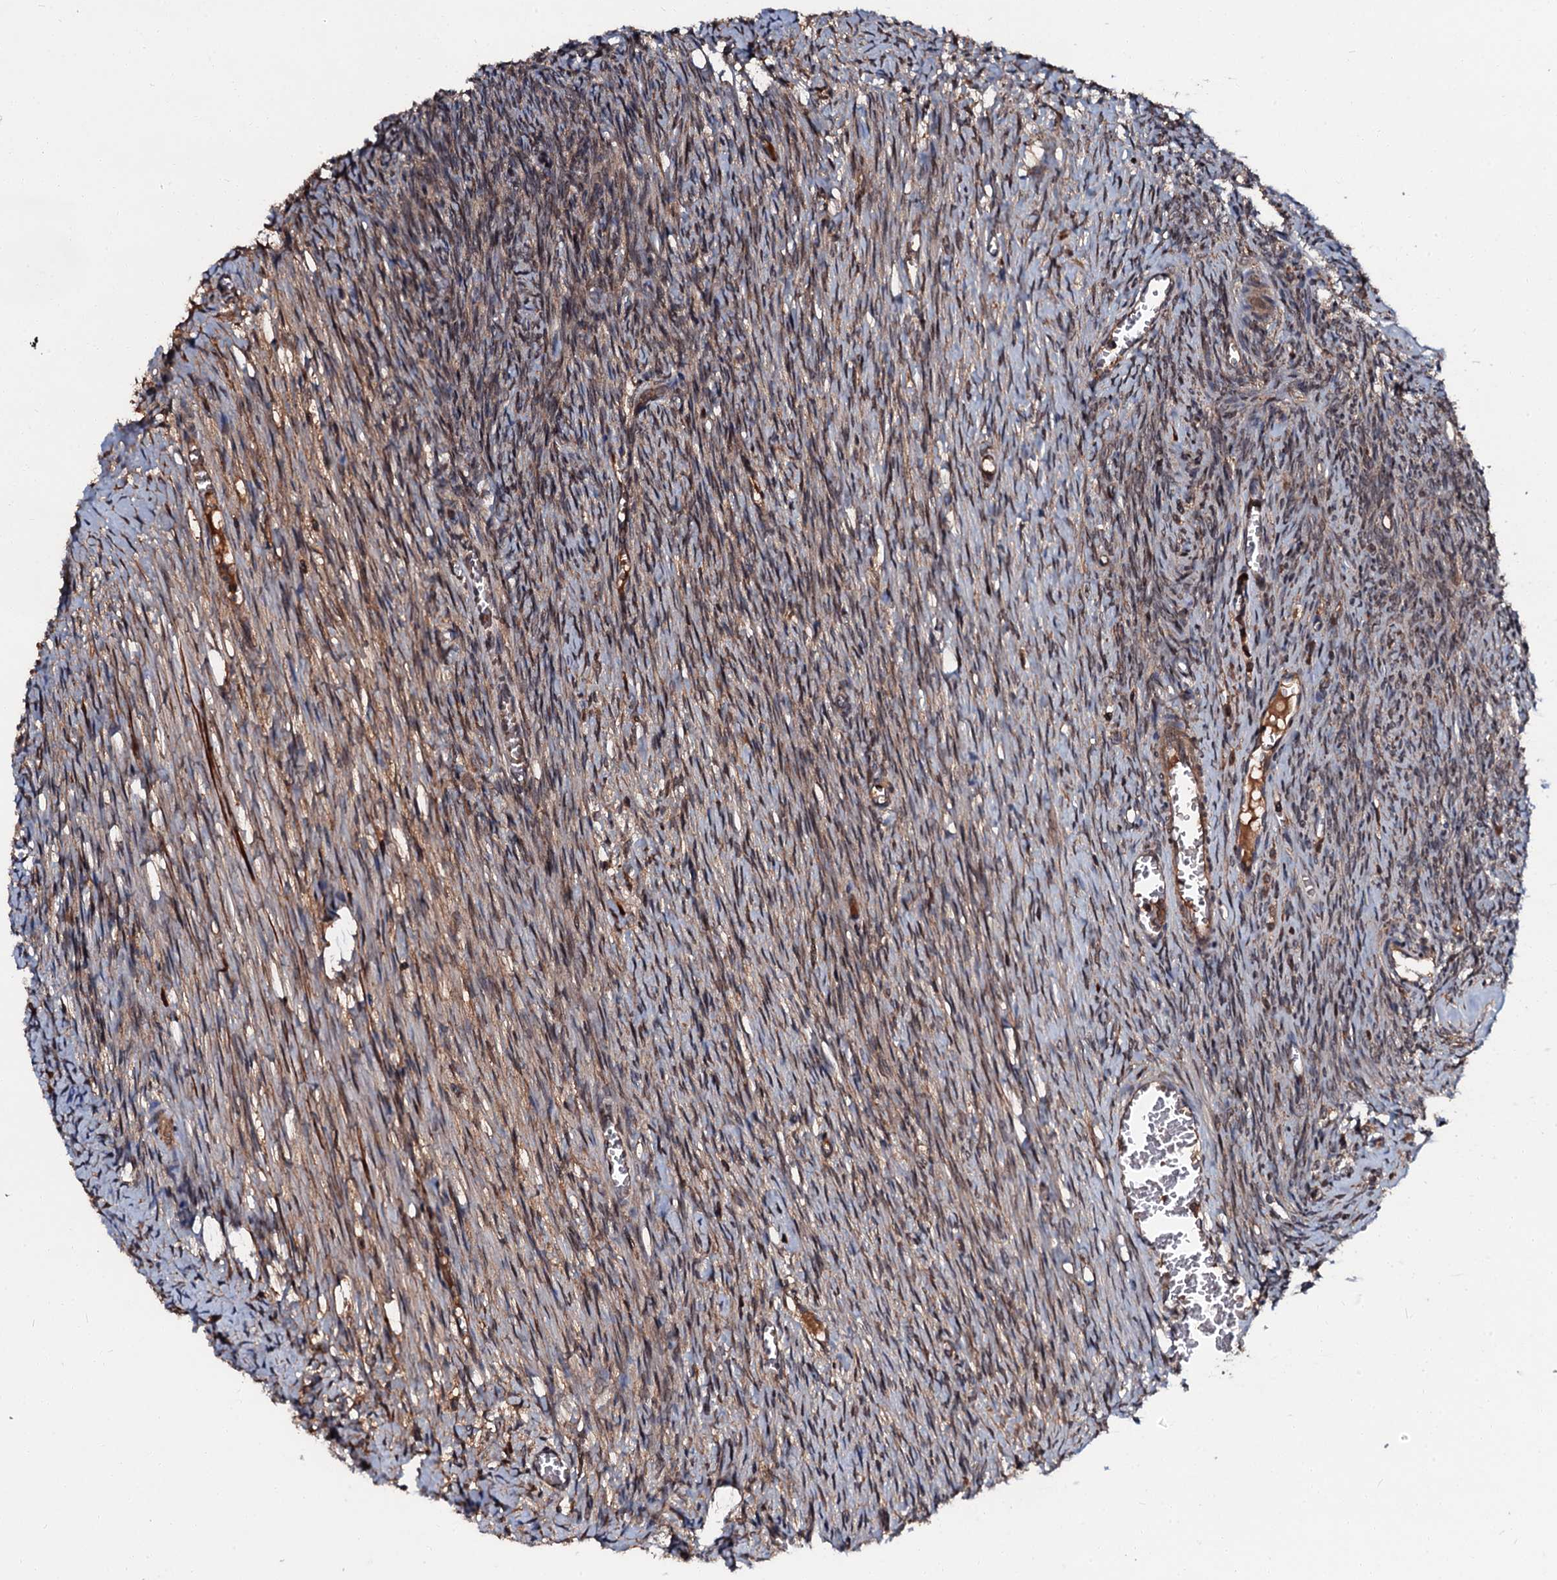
{"staining": {"intensity": "moderate", "quantity": ">75%", "location": "cytoplasmic/membranous"}, "tissue": "ovary", "cell_type": "Follicle cells", "image_type": "normal", "snomed": [{"axis": "morphology", "description": "Normal tissue, NOS"}, {"axis": "topography", "description": "Ovary"}], "caption": "Follicle cells reveal medium levels of moderate cytoplasmic/membranous positivity in about >75% of cells in unremarkable human ovary.", "gene": "N4BP1", "patient": {"sex": "female", "age": 44}}